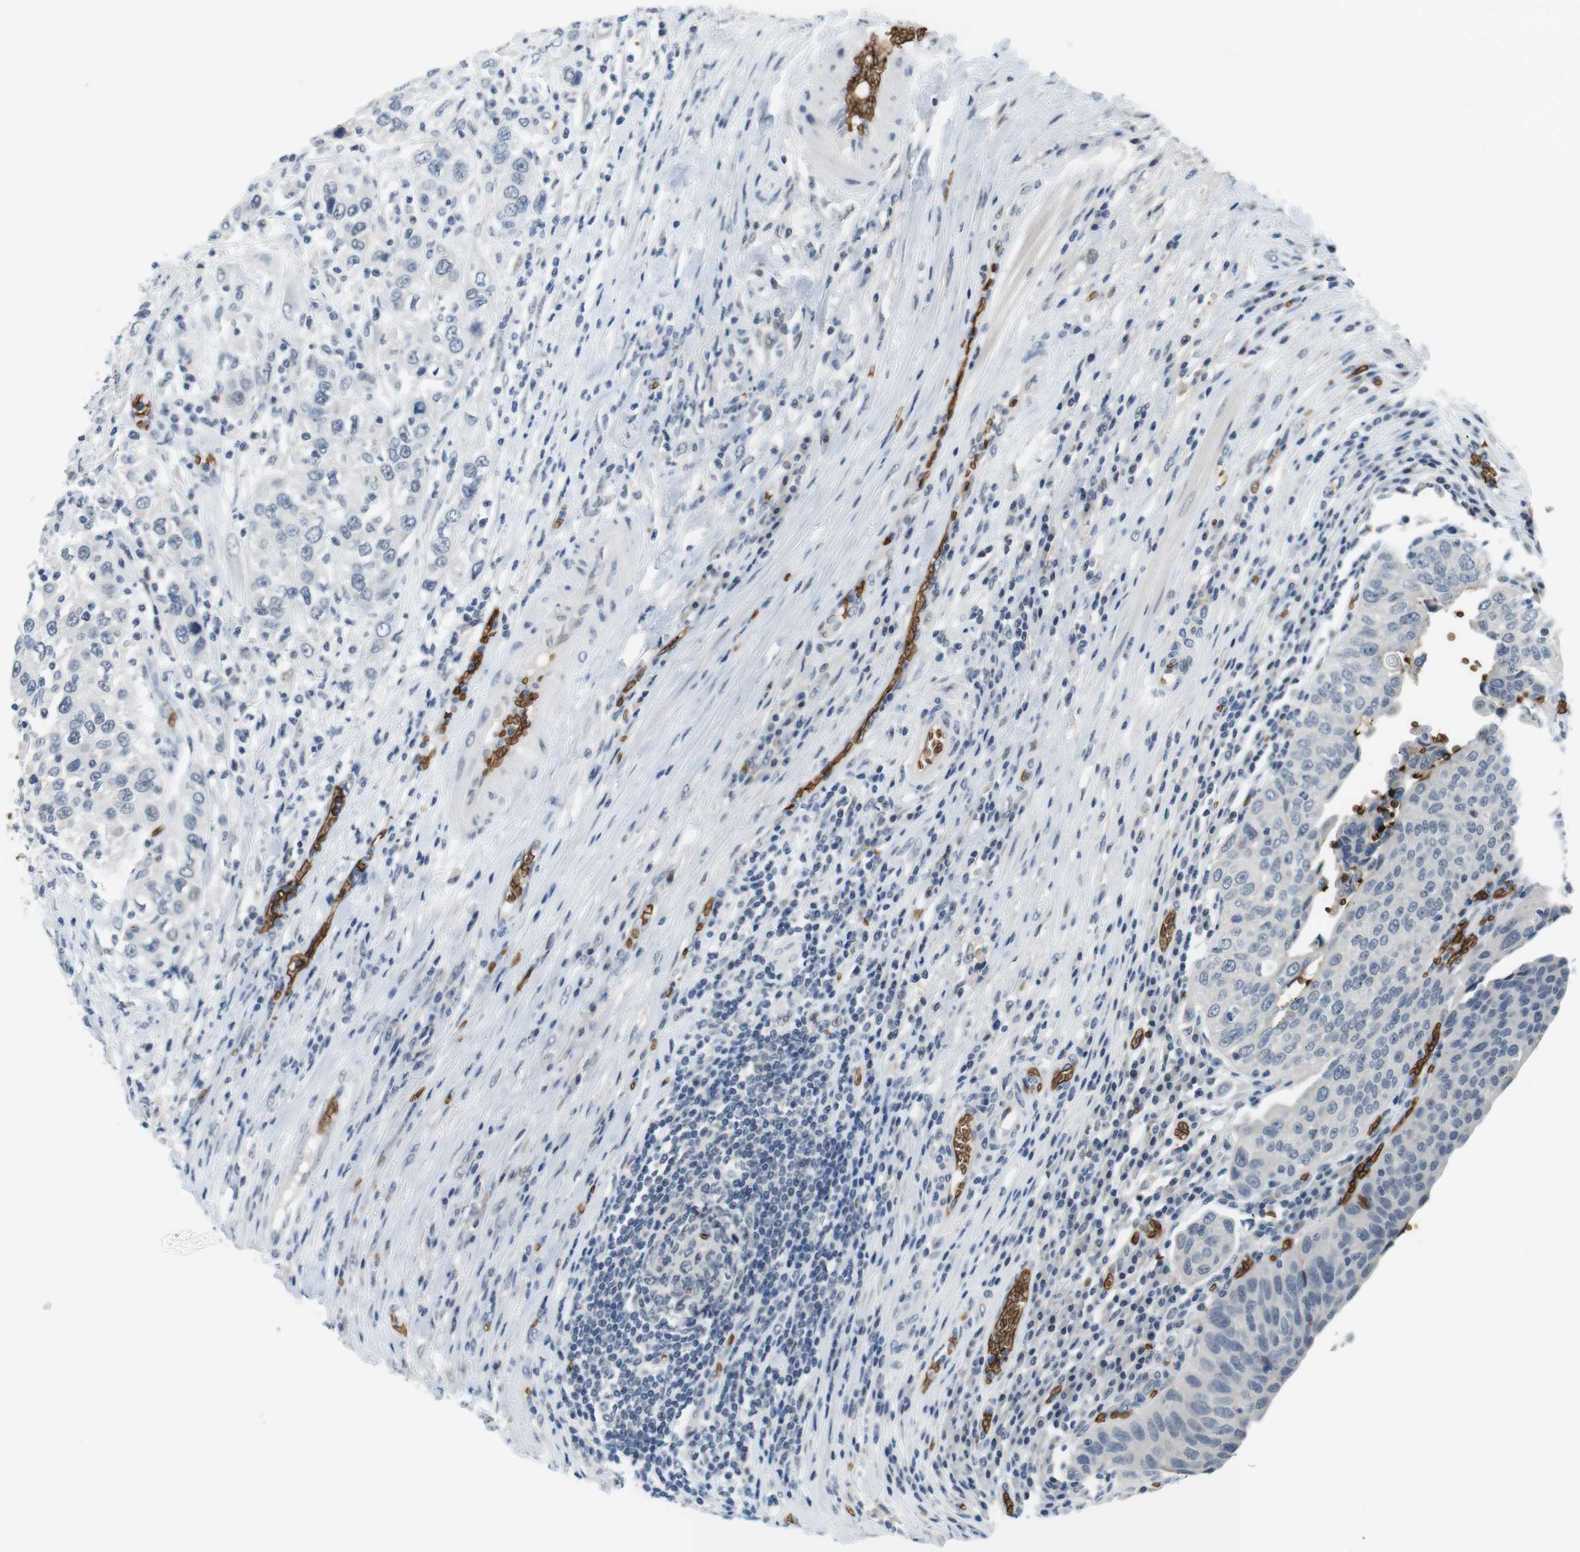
{"staining": {"intensity": "negative", "quantity": "none", "location": "none"}, "tissue": "urothelial cancer", "cell_type": "Tumor cells", "image_type": "cancer", "snomed": [{"axis": "morphology", "description": "Urothelial carcinoma, High grade"}, {"axis": "topography", "description": "Urinary bladder"}], "caption": "A high-resolution photomicrograph shows IHC staining of urothelial cancer, which displays no significant expression in tumor cells.", "gene": "SLC4A1", "patient": {"sex": "female", "age": 80}}